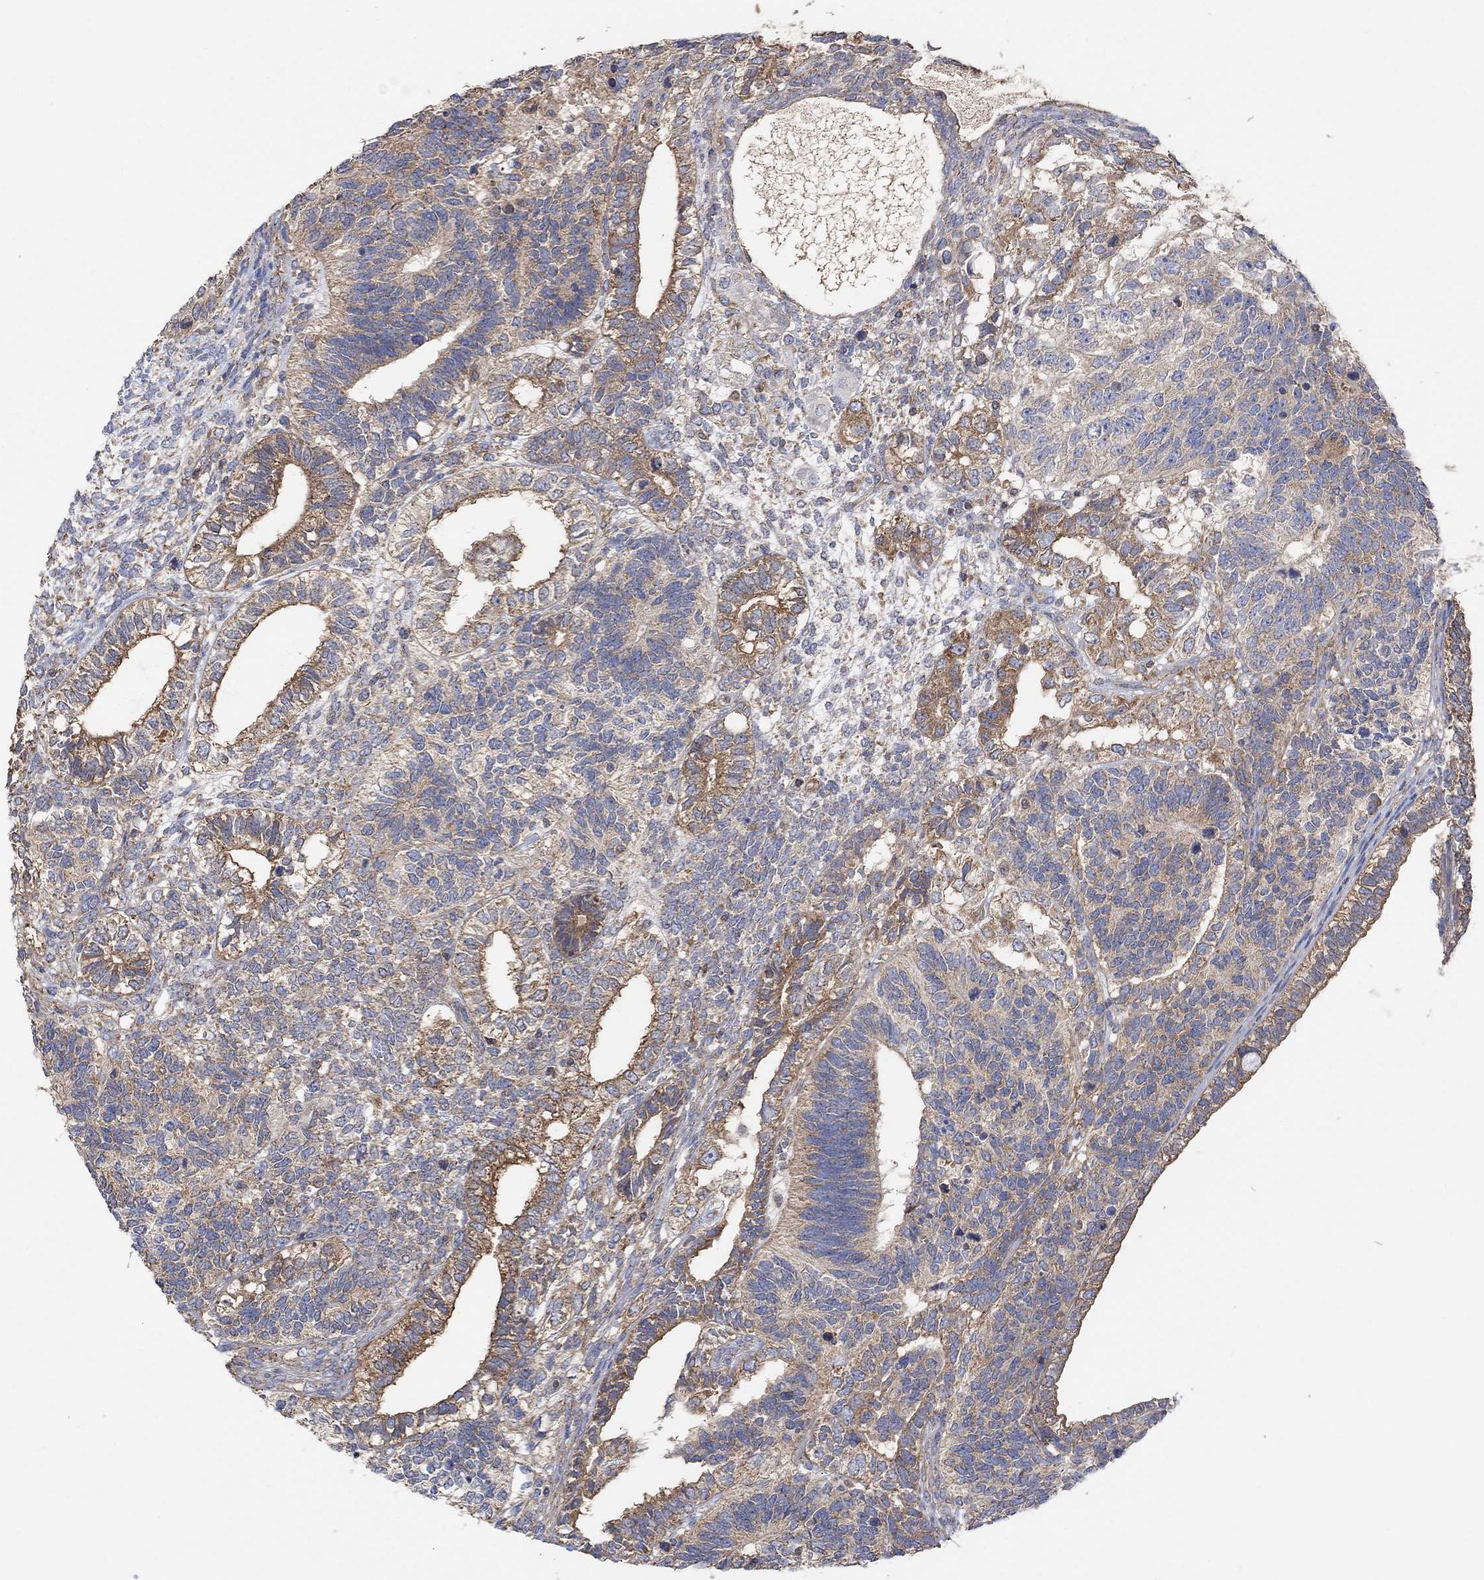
{"staining": {"intensity": "moderate", "quantity": "25%-75%", "location": "cytoplasmic/membranous"}, "tissue": "testis cancer", "cell_type": "Tumor cells", "image_type": "cancer", "snomed": [{"axis": "morphology", "description": "Seminoma, NOS"}, {"axis": "morphology", "description": "Carcinoma, Embryonal, NOS"}, {"axis": "topography", "description": "Testis"}], "caption": "This image shows immunohistochemistry staining of human testis seminoma, with medium moderate cytoplasmic/membranous positivity in approximately 25%-75% of tumor cells.", "gene": "BLOC1S3", "patient": {"sex": "male", "age": 41}}